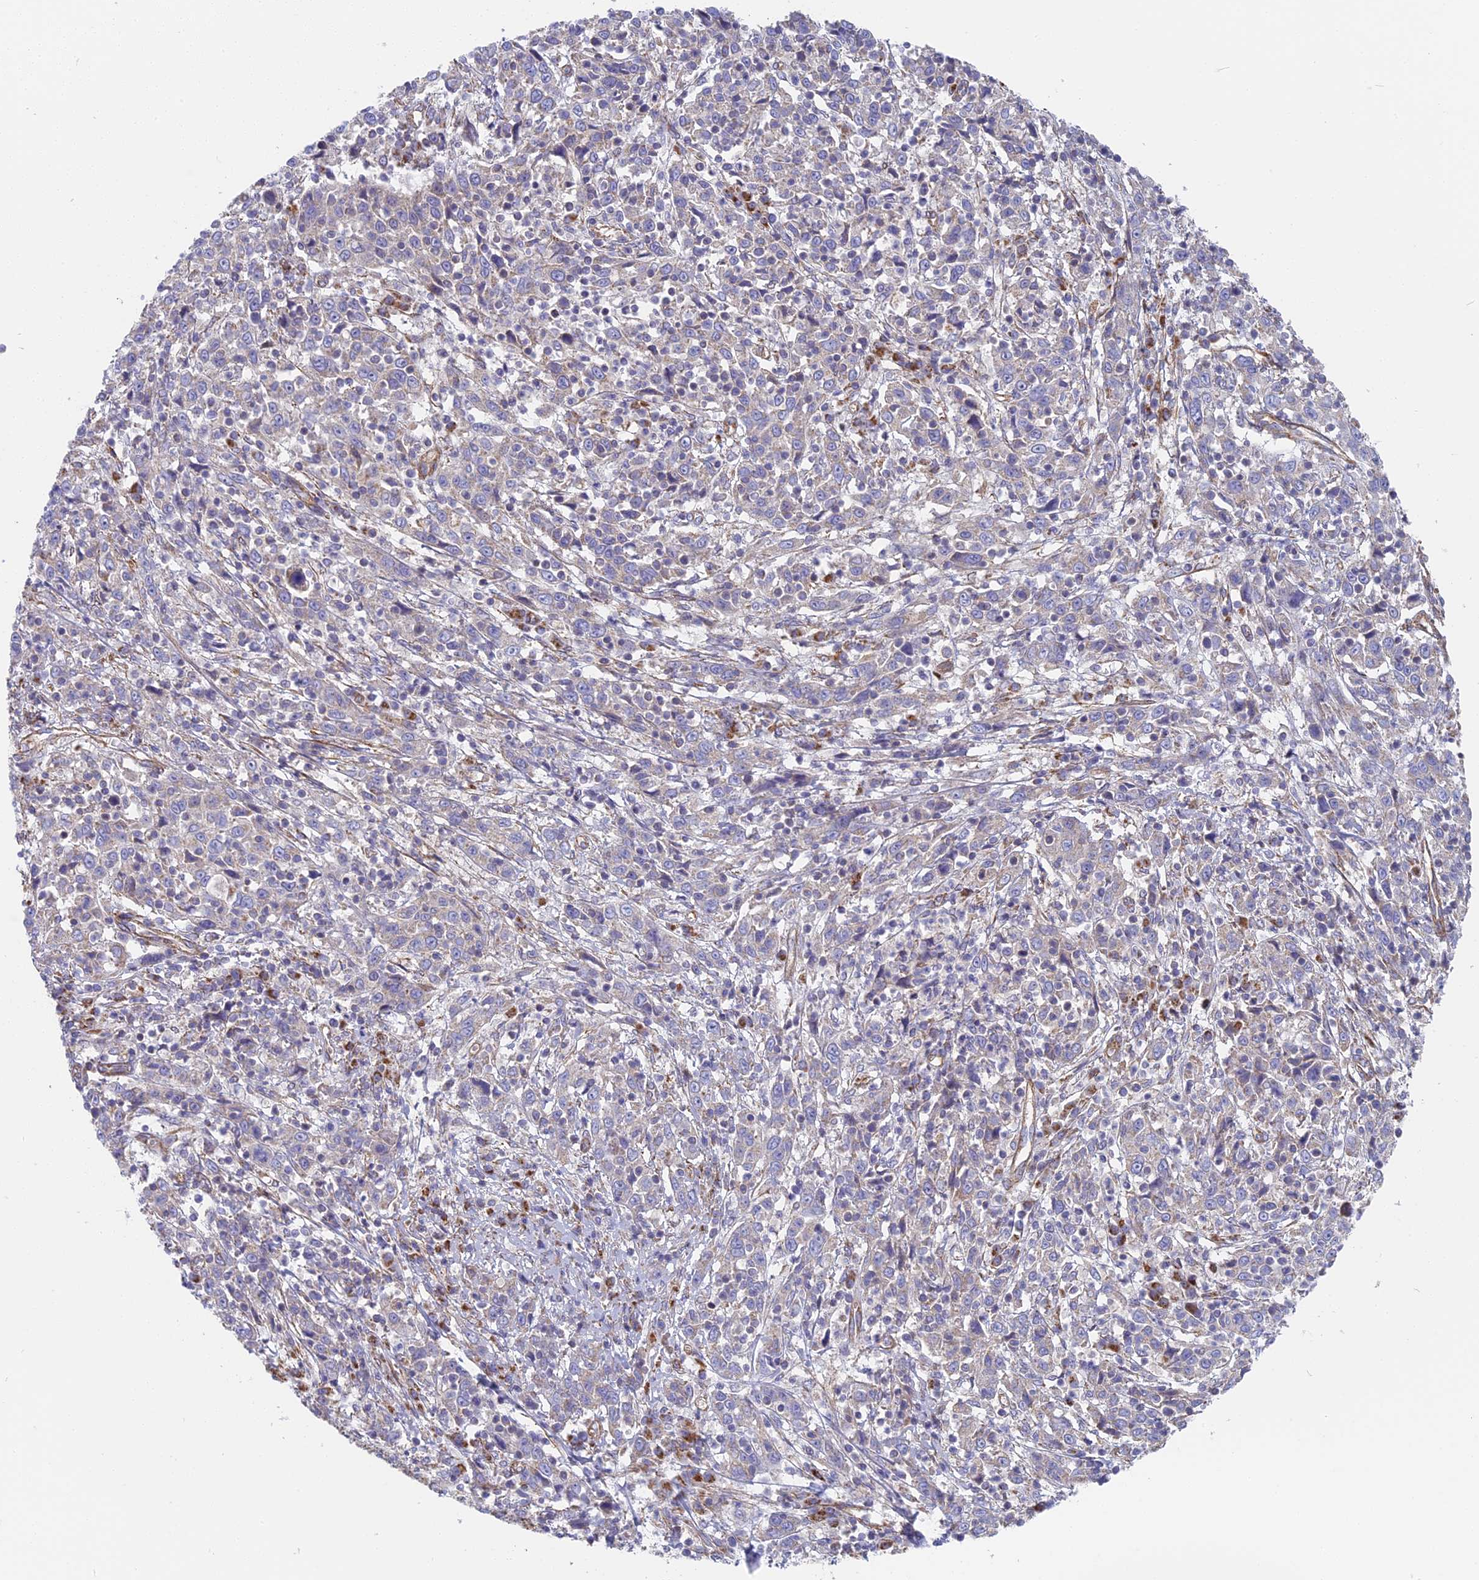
{"staining": {"intensity": "negative", "quantity": "none", "location": "none"}, "tissue": "cervical cancer", "cell_type": "Tumor cells", "image_type": "cancer", "snomed": [{"axis": "morphology", "description": "Squamous cell carcinoma, NOS"}, {"axis": "topography", "description": "Cervix"}], "caption": "An immunohistochemistry histopathology image of squamous cell carcinoma (cervical) is shown. There is no staining in tumor cells of squamous cell carcinoma (cervical). The staining was performed using DAB to visualize the protein expression in brown, while the nuclei were stained in blue with hematoxylin (Magnification: 20x).", "gene": "DDA1", "patient": {"sex": "female", "age": 46}}